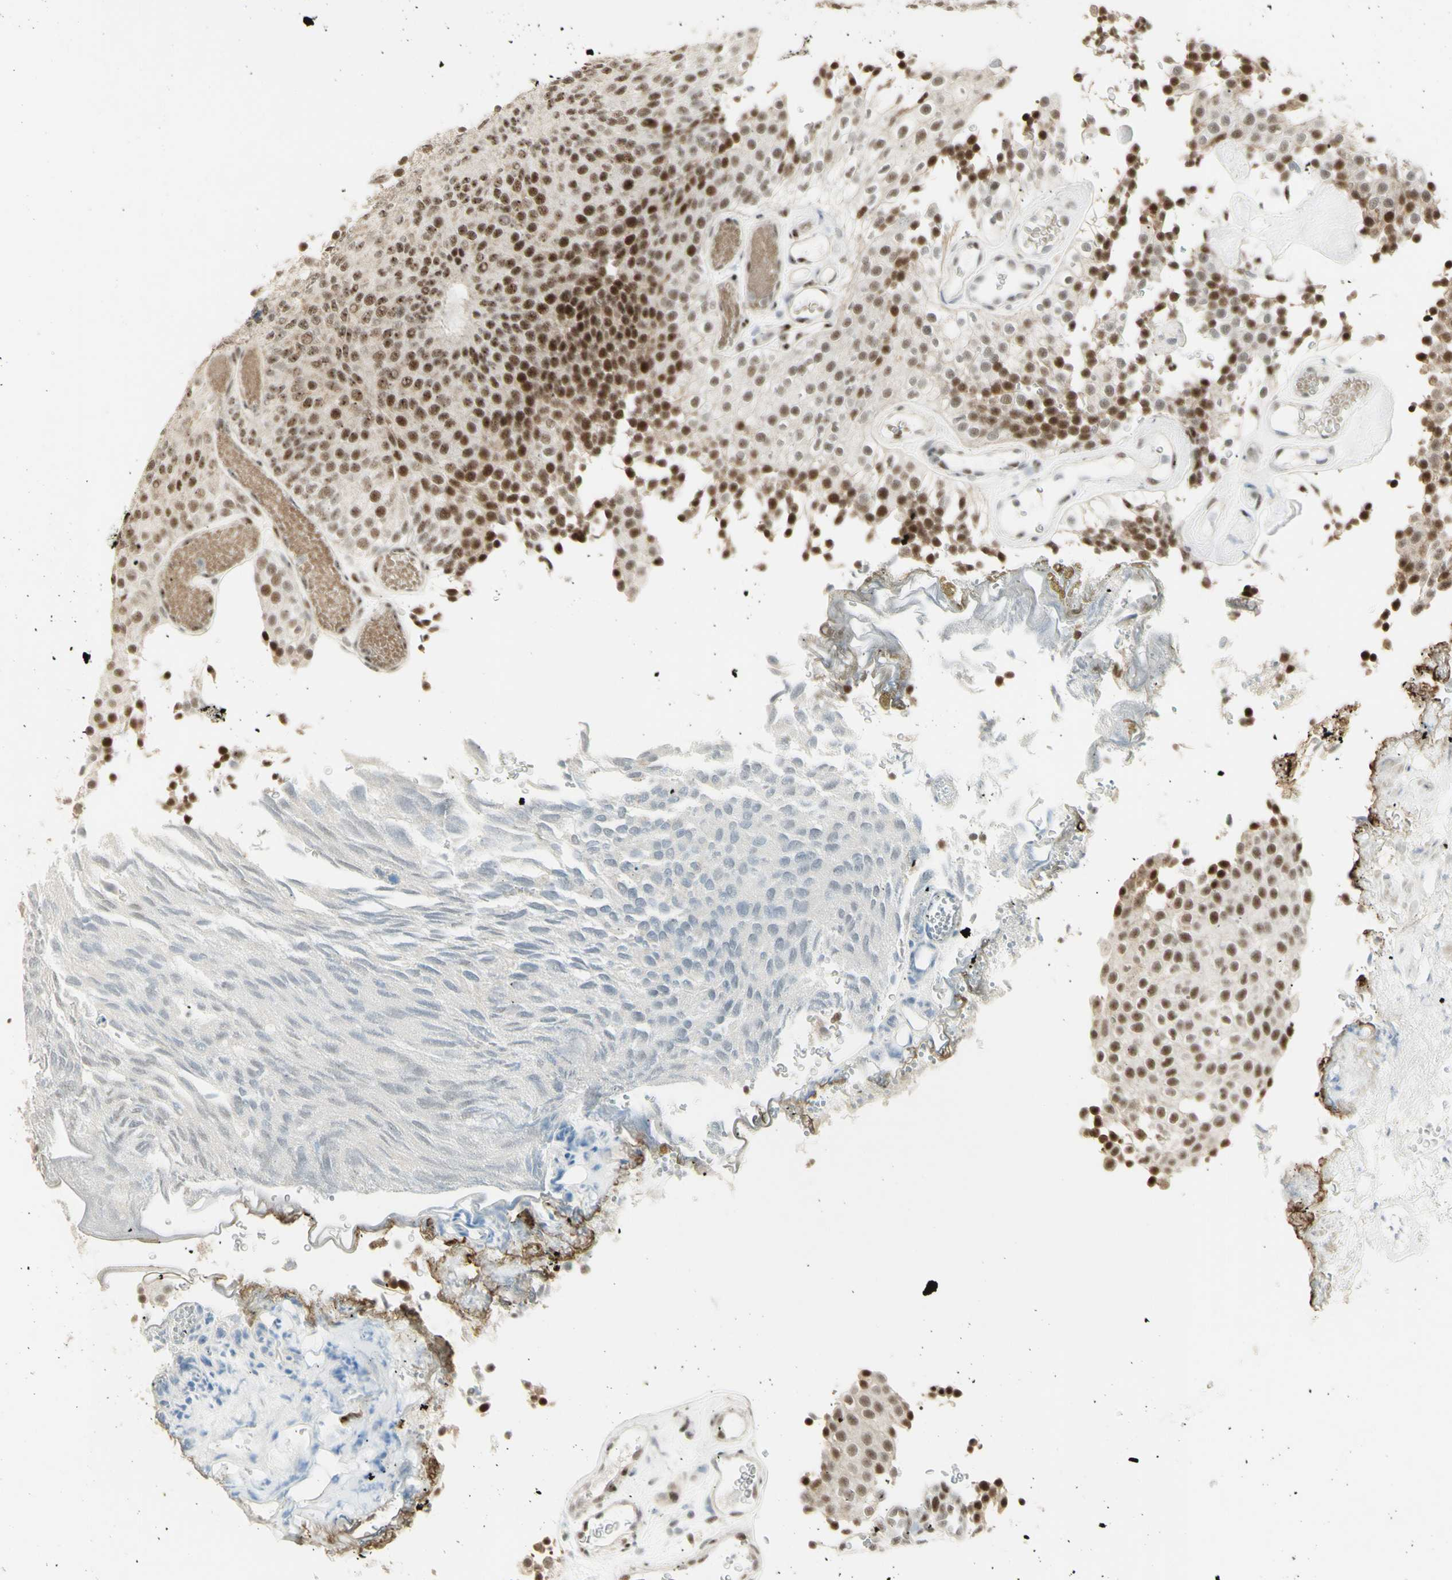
{"staining": {"intensity": "strong", "quantity": ">75%", "location": "nuclear"}, "tissue": "urothelial cancer", "cell_type": "Tumor cells", "image_type": "cancer", "snomed": [{"axis": "morphology", "description": "Urothelial carcinoma, Low grade"}, {"axis": "topography", "description": "Urinary bladder"}], "caption": "Immunohistochemical staining of human urothelial cancer demonstrates high levels of strong nuclear protein positivity in approximately >75% of tumor cells.", "gene": "DHX9", "patient": {"sex": "male", "age": 78}}